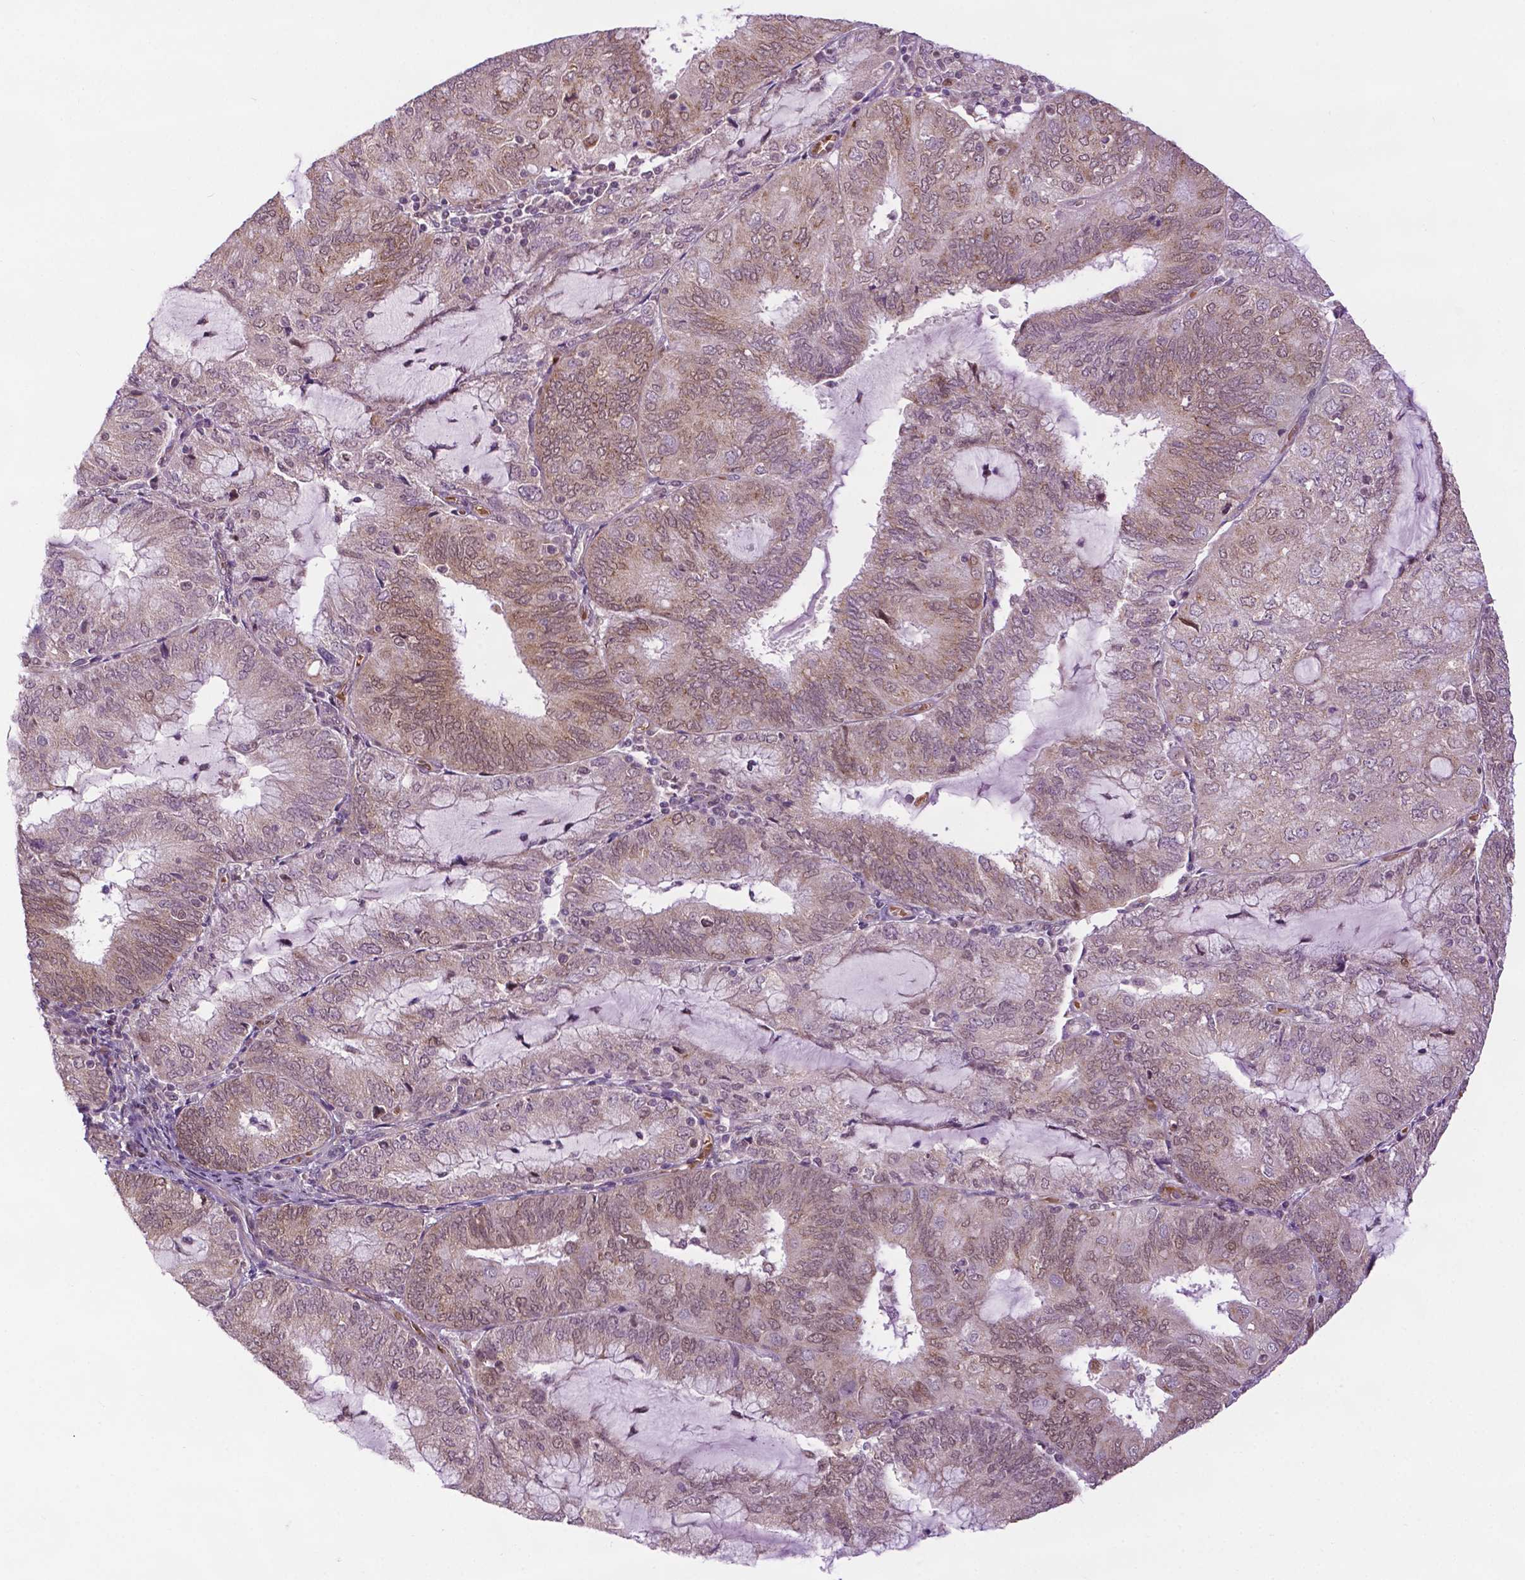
{"staining": {"intensity": "moderate", "quantity": "<25%", "location": "nuclear"}, "tissue": "endometrial cancer", "cell_type": "Tumor cells", "image_type": "cancer", "snomed": [{"axis": "morphology", "description": "Adenocarcinoma, NOS"}, {"axis": "topography", "description": "Endometrium"}], "caption": "Protein expression by immunohistochemistry (IHC) exhibits moderate nuclear staining in approximately <25% of tumor cells in endometrial cancer. Nuclei are stained in blue.", "gene": "ZNF41", "patient": {"sex": "female", "age": 81}}